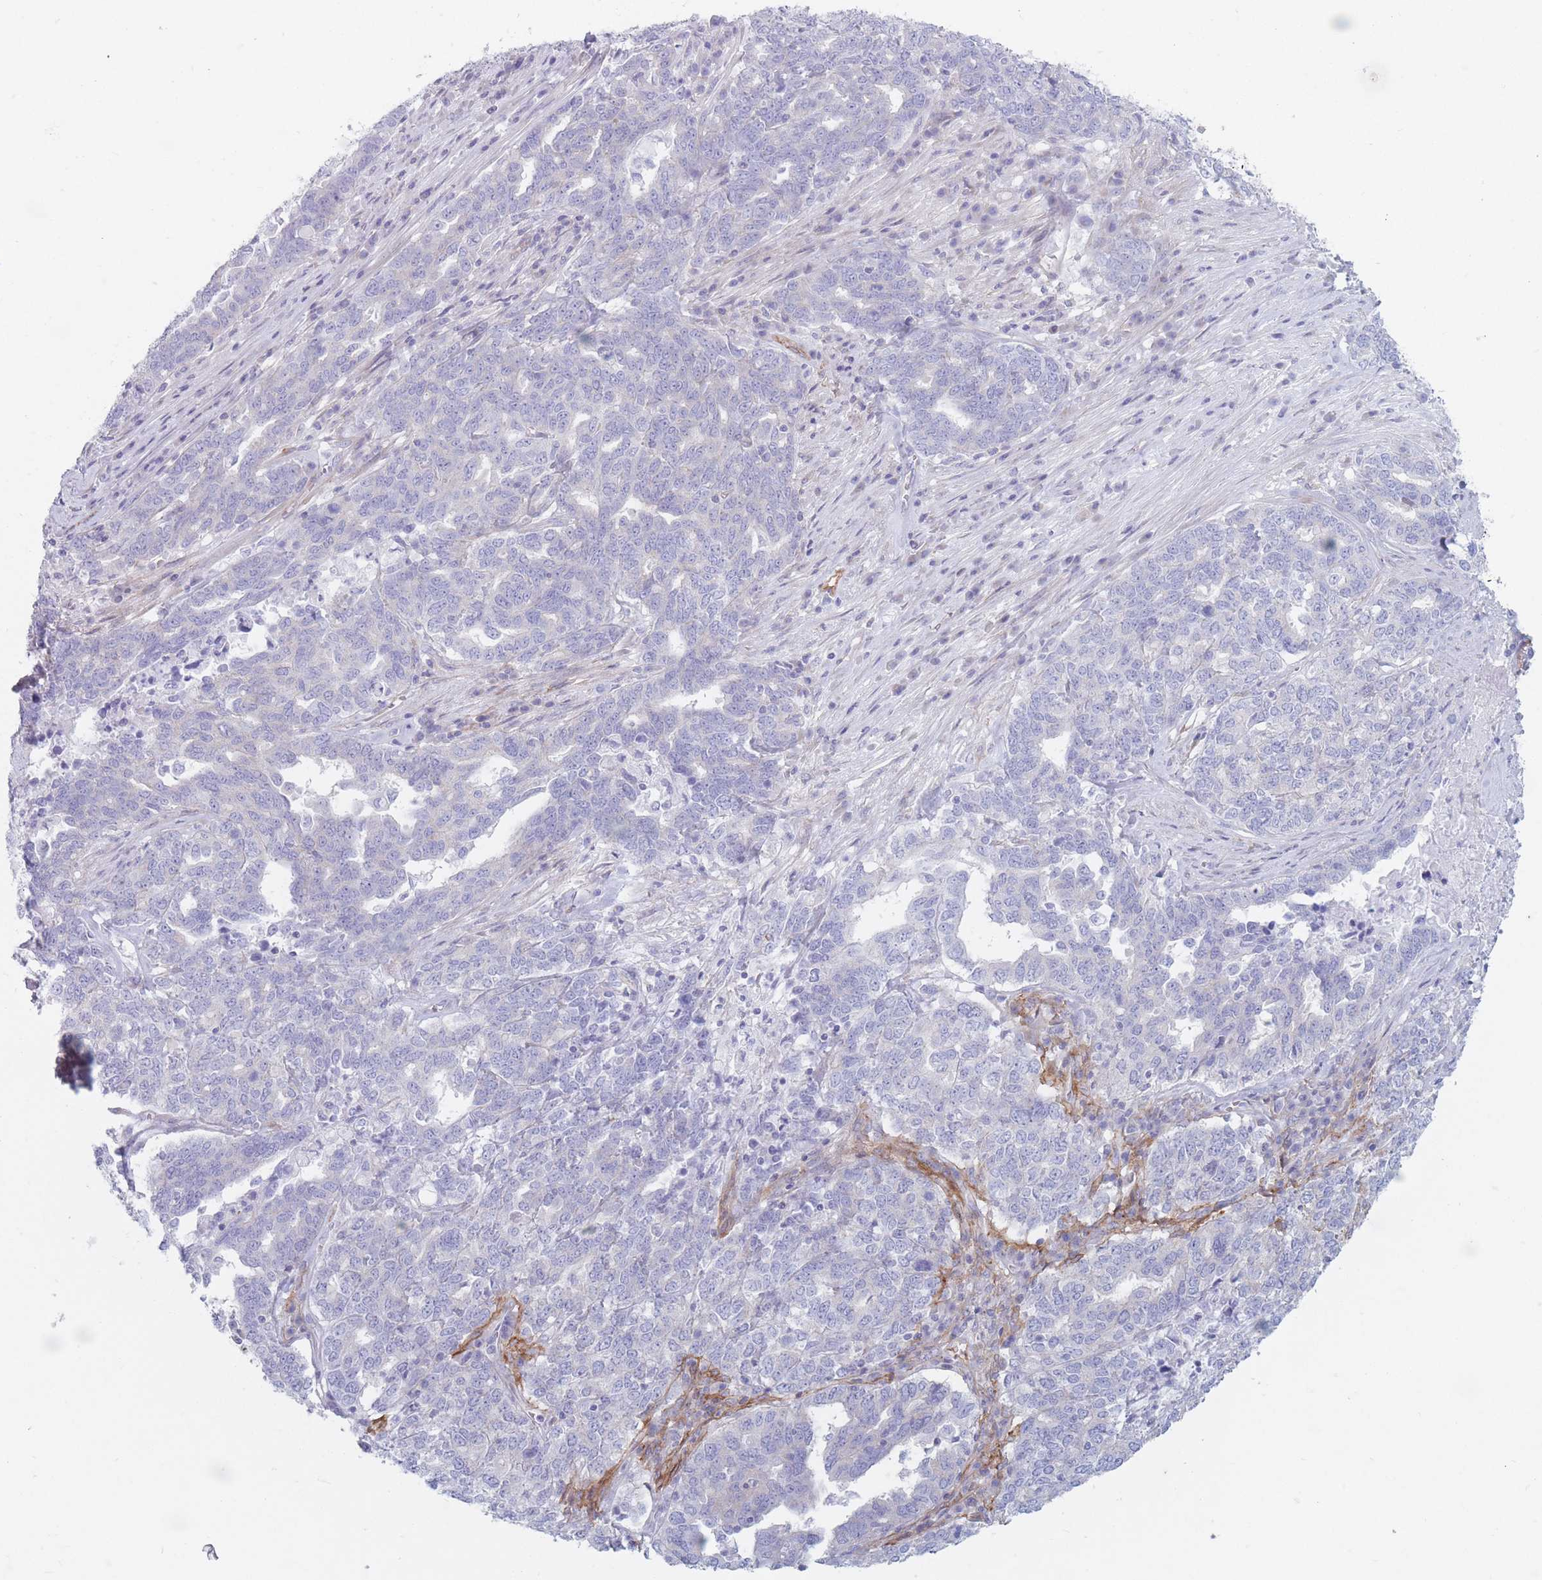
{"staining": {"intensity": "negative", "quantity": "none", "location": "none"}, "tissue": "ovarian cancer", "cell_type": "Tumor cells", "image_type": "cancer", "snomed": [{"axis": "morphology", "description": "Carcinoma, endometroid"}, {"axis": "topography", "description": "Ovary"}], "caption": "Tumor cells show no significant expression in ovarian endometroid carcinoma.", "gene": "PLPP1", "patient": {"sex": "female", "age": 62}}